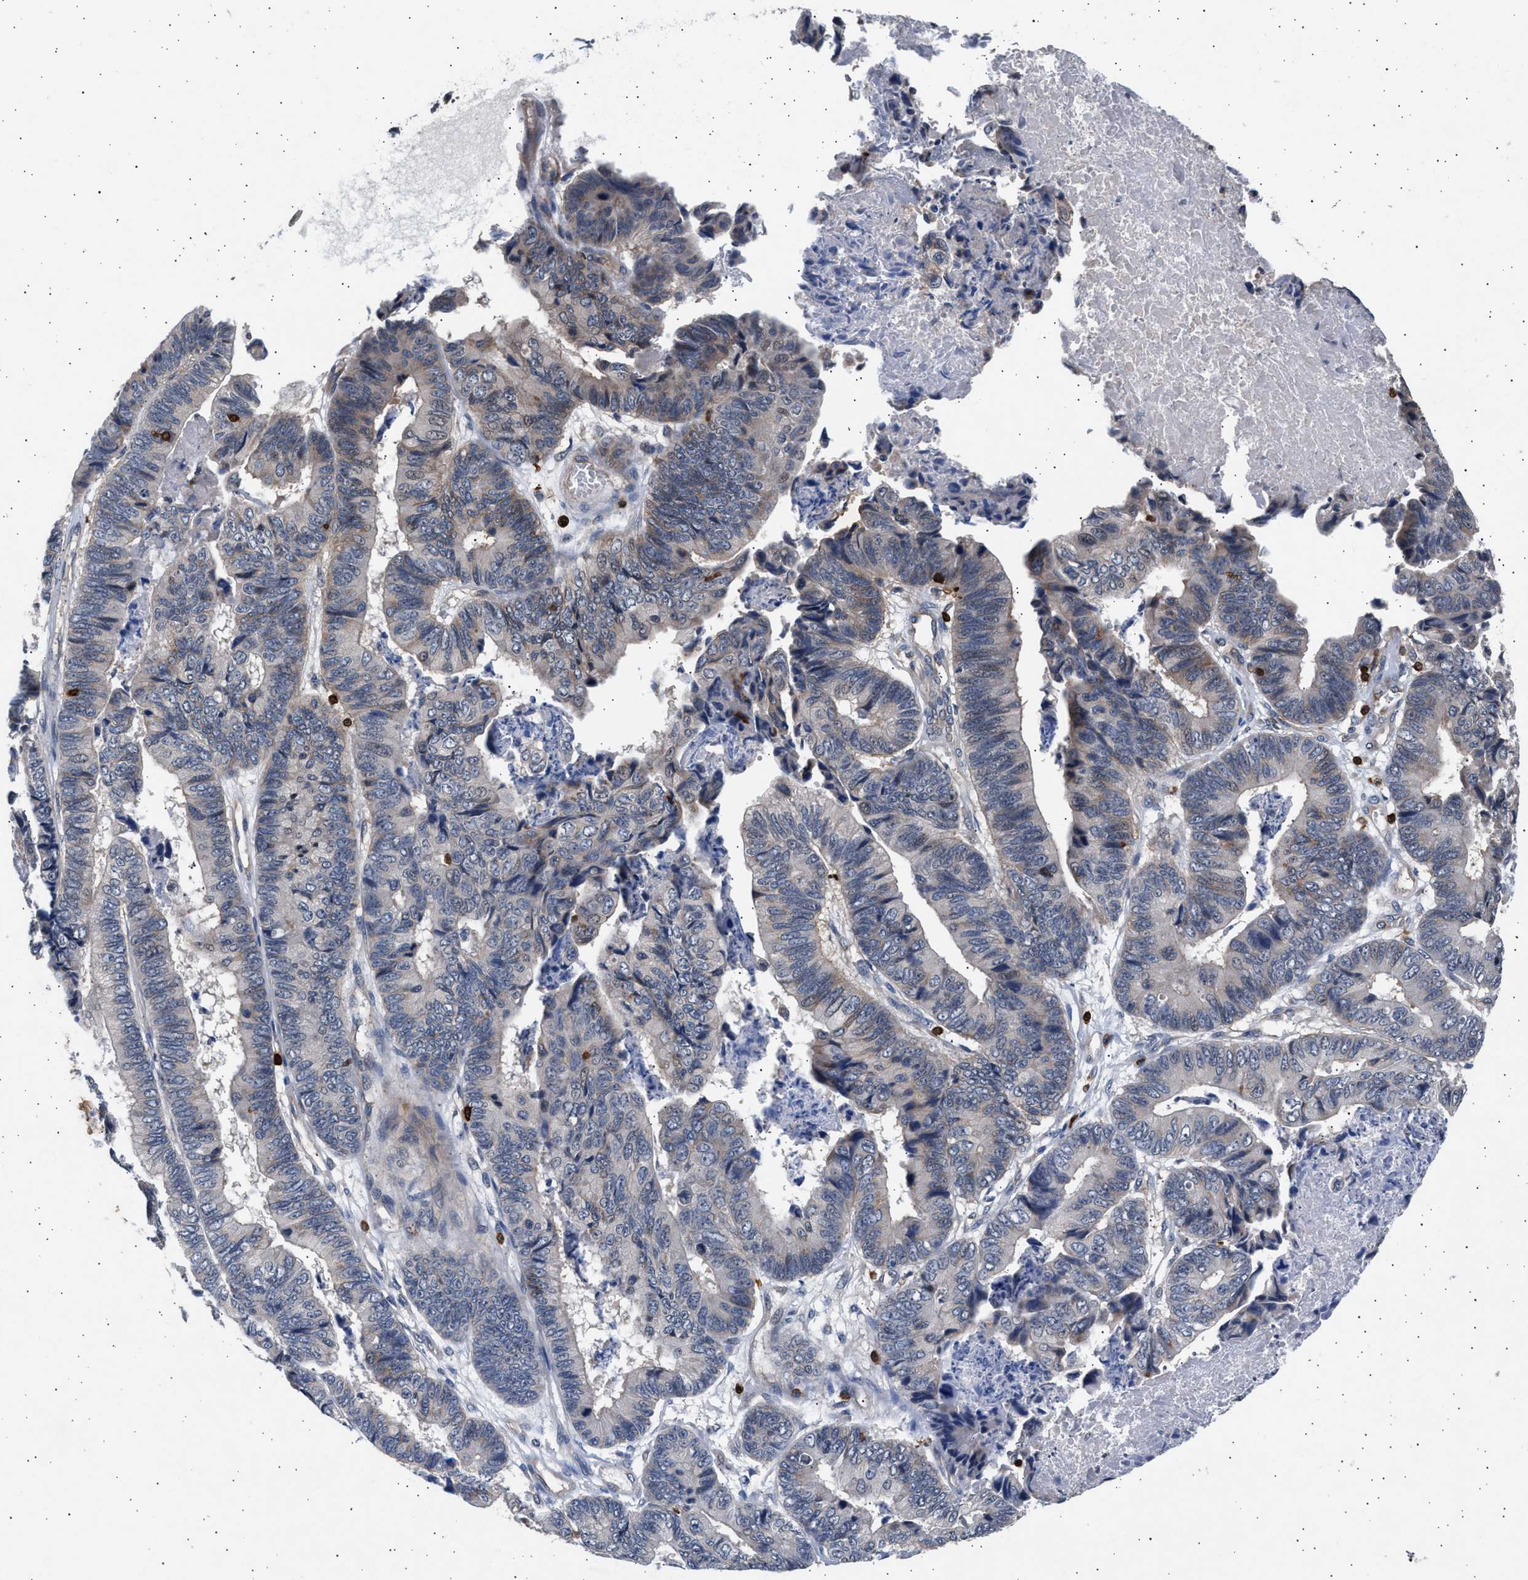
{"staining": {"intensity": "weak", "quantity": "<25%", "location": "cytoplasmic/membranous"}, "tissue": "stomach cancer", "cell_type": "Tumor cells", "image_type": "cancer", "snomed": [{"axis": "morphology", "description": "Adenocarcinoma, NOS"}, {"axis": "topography", "description": "Stomach, lower"}], "caption": "Histopathology image shows no protein staining in tumor cells of stomach adenocarcinoma tissue.", "gene": "GRAP2", "patient": {"sex": "male", "age": 77}}